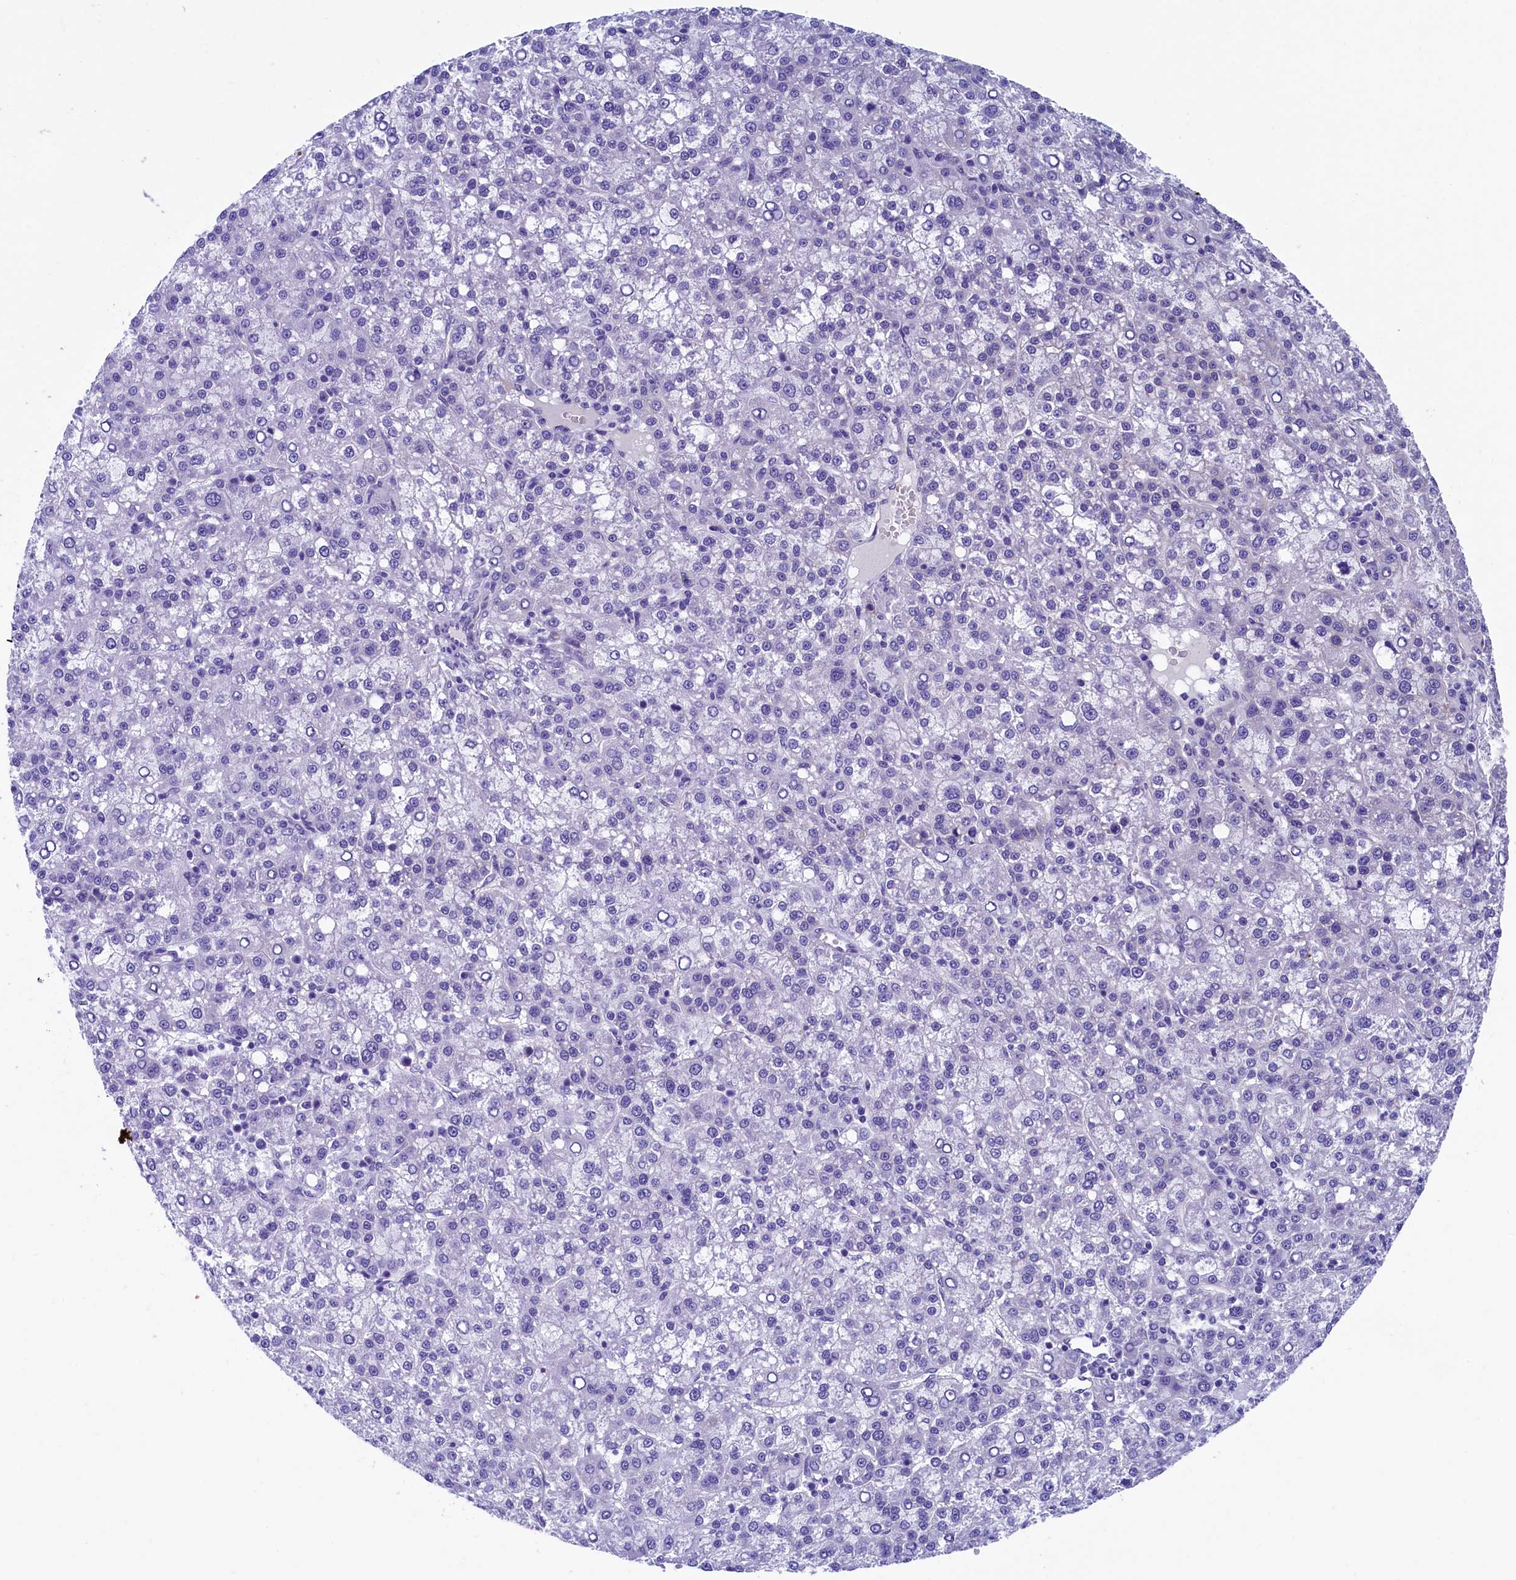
{"staining": {"intensity": "negative", "quantity": "none", "location": "none"}, "tissue": "liver cancer", "cell_type": "Tumor cells", "image_type": "cancer", "snomed": [{"axis": "morphology", "description": "Carcinoma, Hepatocellular, NOS"}, {"axis": "topography", "description": "Liver"}], "caption": "This is an immunohistochemistry (IHC) histopathology image of hepatocellular carcinoma (liver). There is no staining in tumor cells.", "gene": "ARL14EP", "patient": {"sex": "female", "age": 58}}